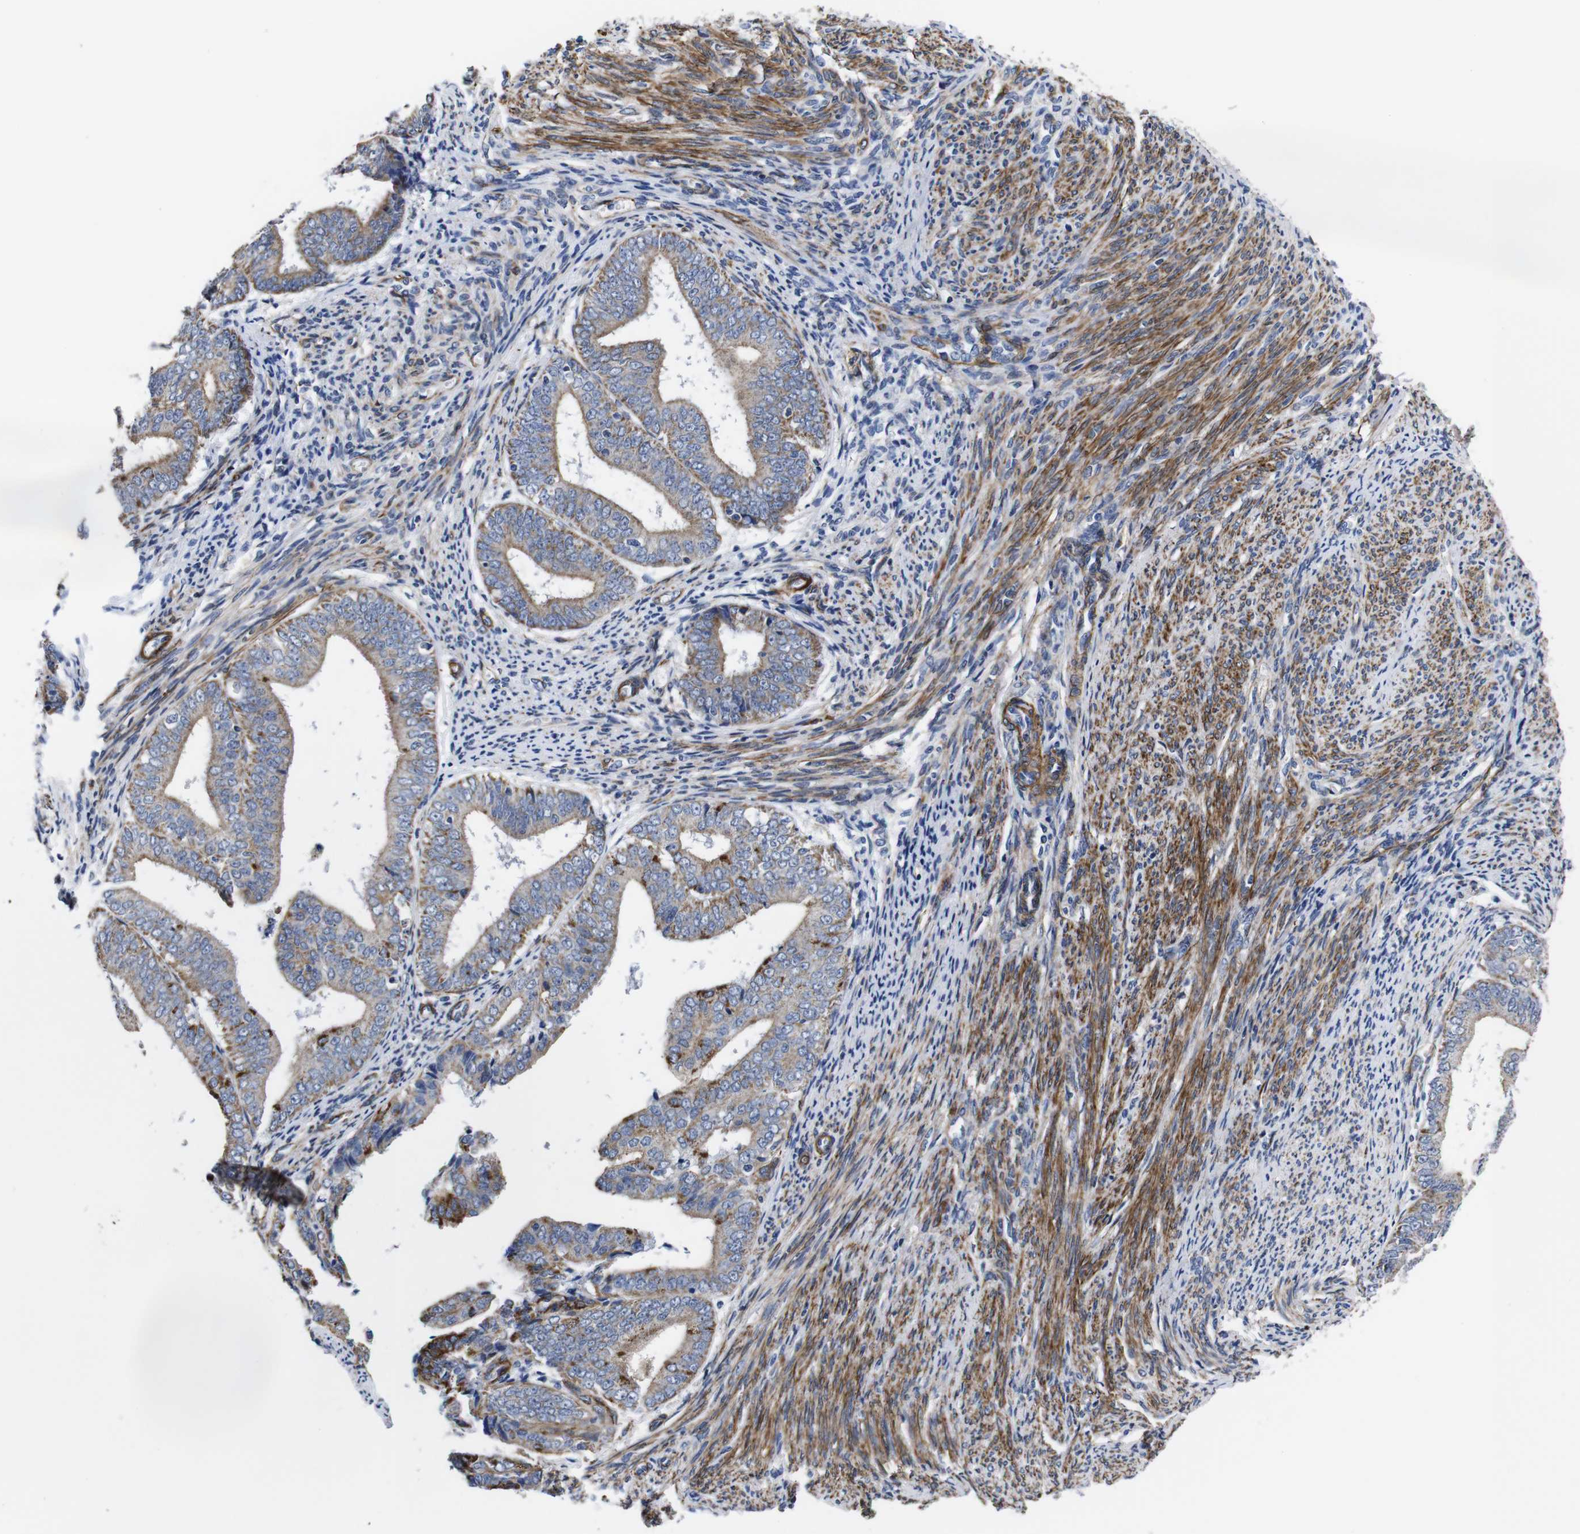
{"staining": {"intensity": "moderate", "quantity": "25%-75%", "location": "cytoplasmic/membranous"}, "tissue": "endometrial cancer", "cell_type": "Tumor cells", "image_type": "cancer", "snomed": [{"axis": "morphology", "description": "Adenocarcinoma, NOS"}, {"axis": "topography", "description": "Endometrium"}], "caption": "Endometrial cancer stained with DAB (3,3'-diaminobenzidine) IHC exhibits medium levels of moderate cytoplasmic/membranous expression in about 25%-75% of tumor cells.", "gene": "WNT10A", "patient": {"sex": "female", "age": 63}}